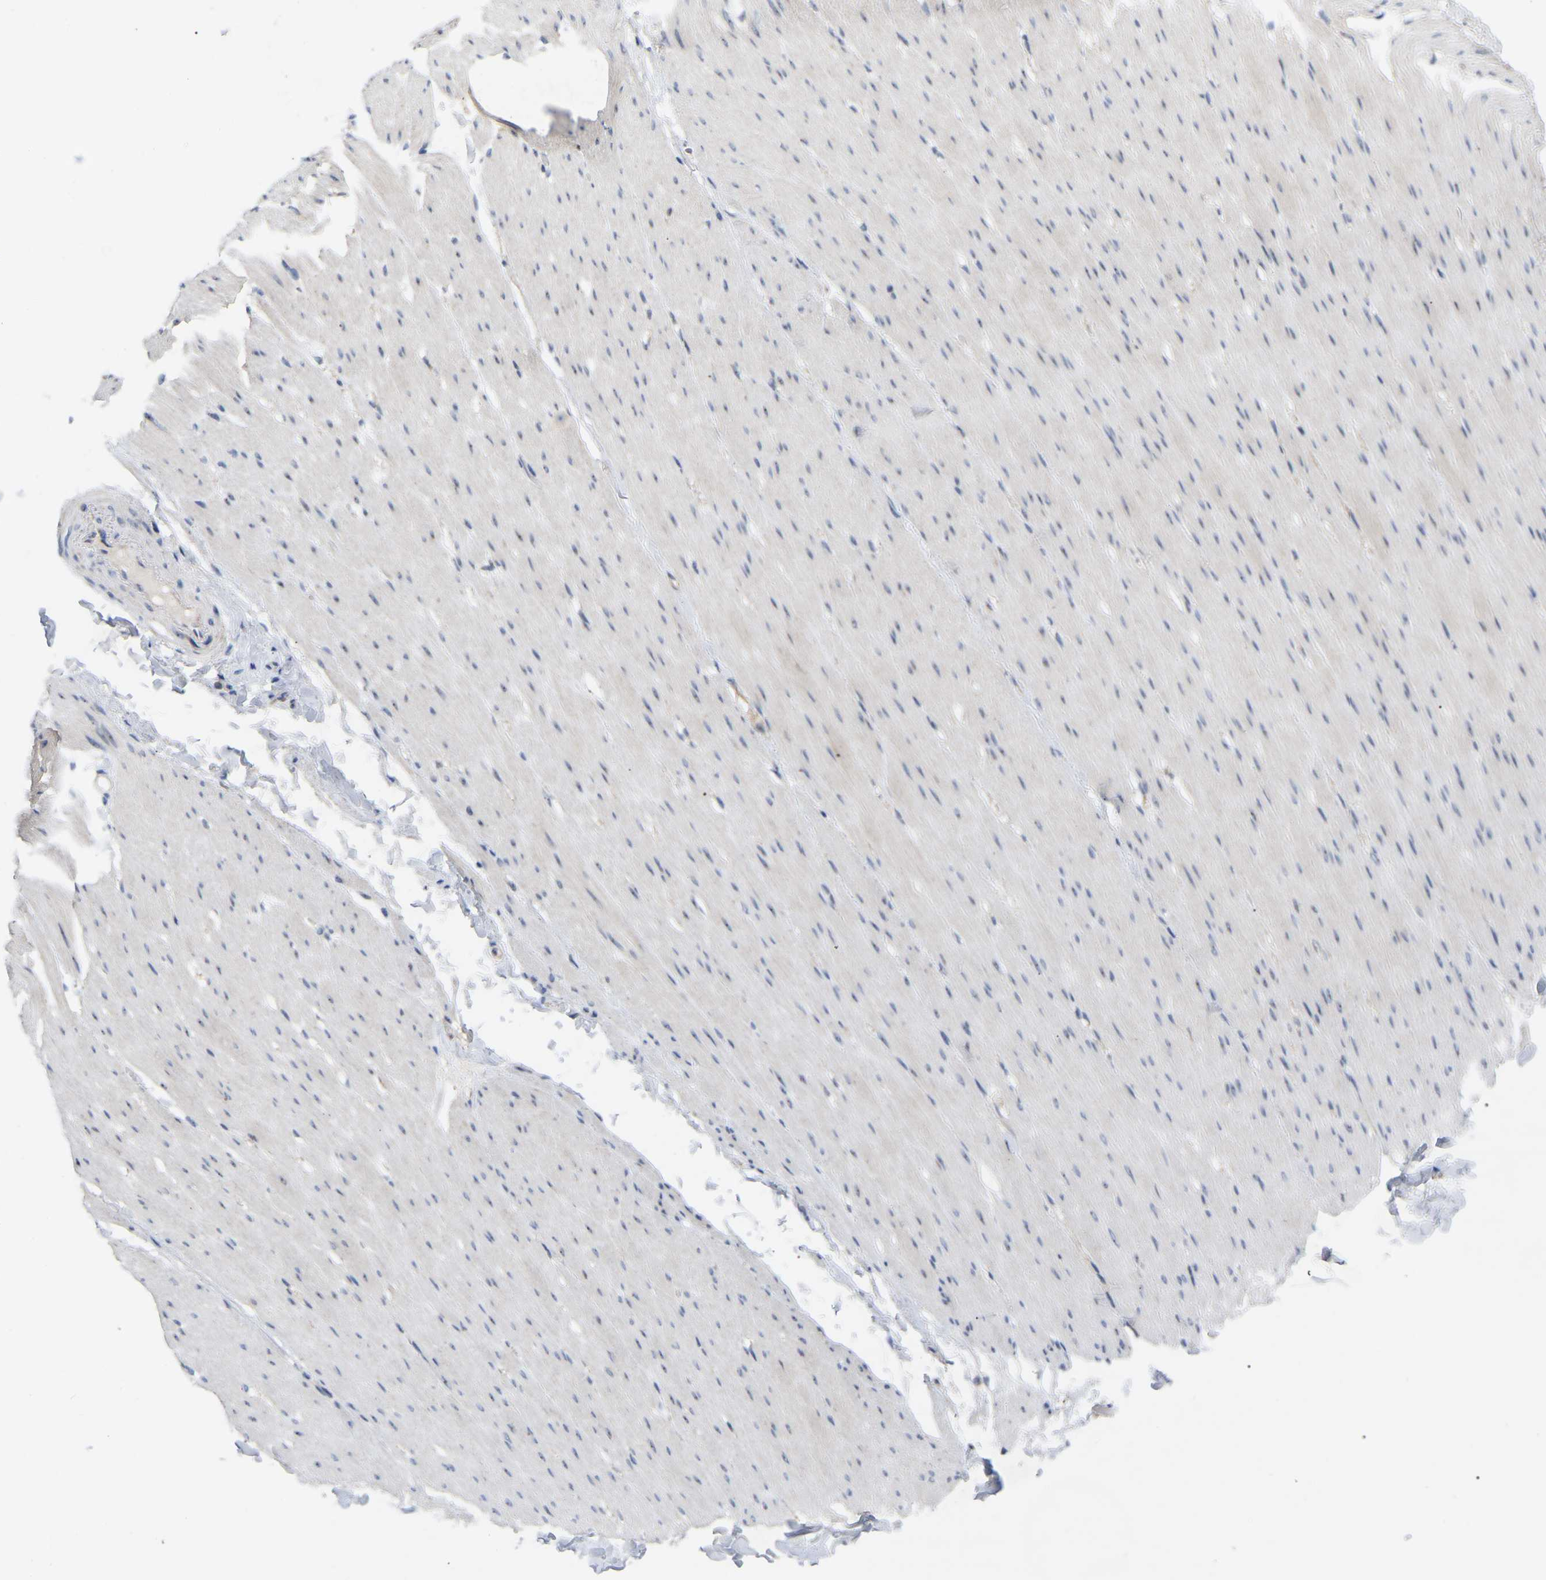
{"staining": {"intensity": "negative", "quantity": "none", "location": "none"}, "tissue": "smooth muscle", "cell_type": "Smooth muscle cells", "image_type": "normal", "snomed": [{"axis": "morphology", "description": "Normal tissue, NOS"}, {"axis": "topography", "description": "Smooth muscle"}, {"axis": "topography", "description": "Colon"}], "caption": "IHC image of benign smooth muscle: smooth muscle stained with DAB (3,3'-diaminobenzidine) exhibits no significant protein positivity in smooth muscle cells. Nuclei are stained in blue.", "gene": "NOP53", "patient": {"sex": "male", "age": 67}}